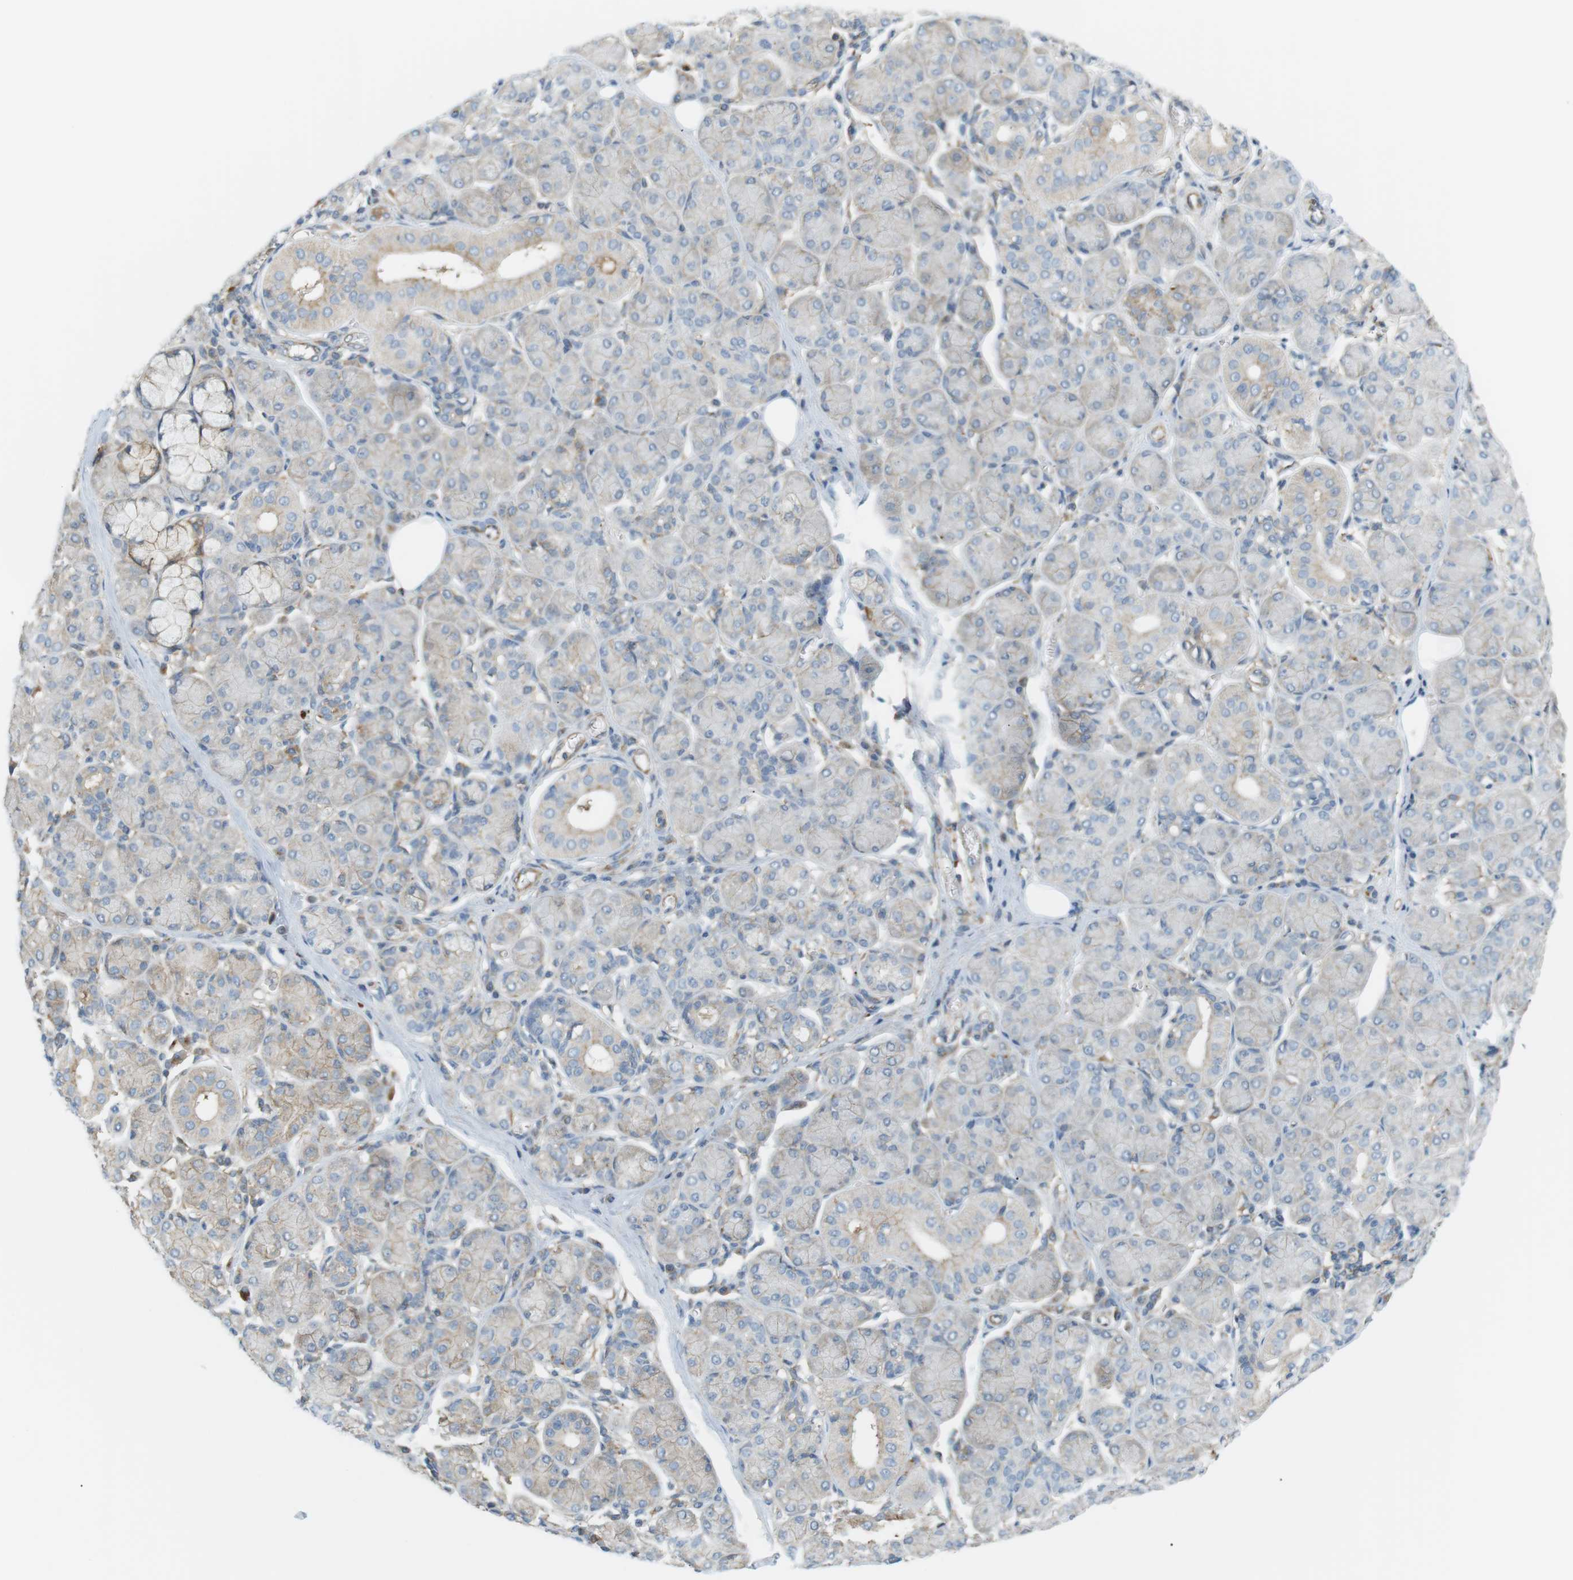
{"staining": {"intensity": "moderate", "quantity": "<25%", "location": "cytoplasmic/membranous"}, "tissue": "salivary gland", "cell_type": "Glandular cells", "image_type": "normal", "snomed": [{"axis": "morphology", "description": "Normal tissue, NOS"}, {"axis": "morphology", "description": "Inflammation, NOS"}, {"axis": "topography", "description": "Lymph node"}, {"axis": "topography", "description": "Salivary gland"}], "caption": "Moderate cytoplasmic/membranous staining is seen in about <25% of glandular cells in benign salivary gland. (DAB IHC, brown staining for protein, blue staining for nuclei).", "gene": "PEPD", "patient": {"sex": "male", "age": 3}}